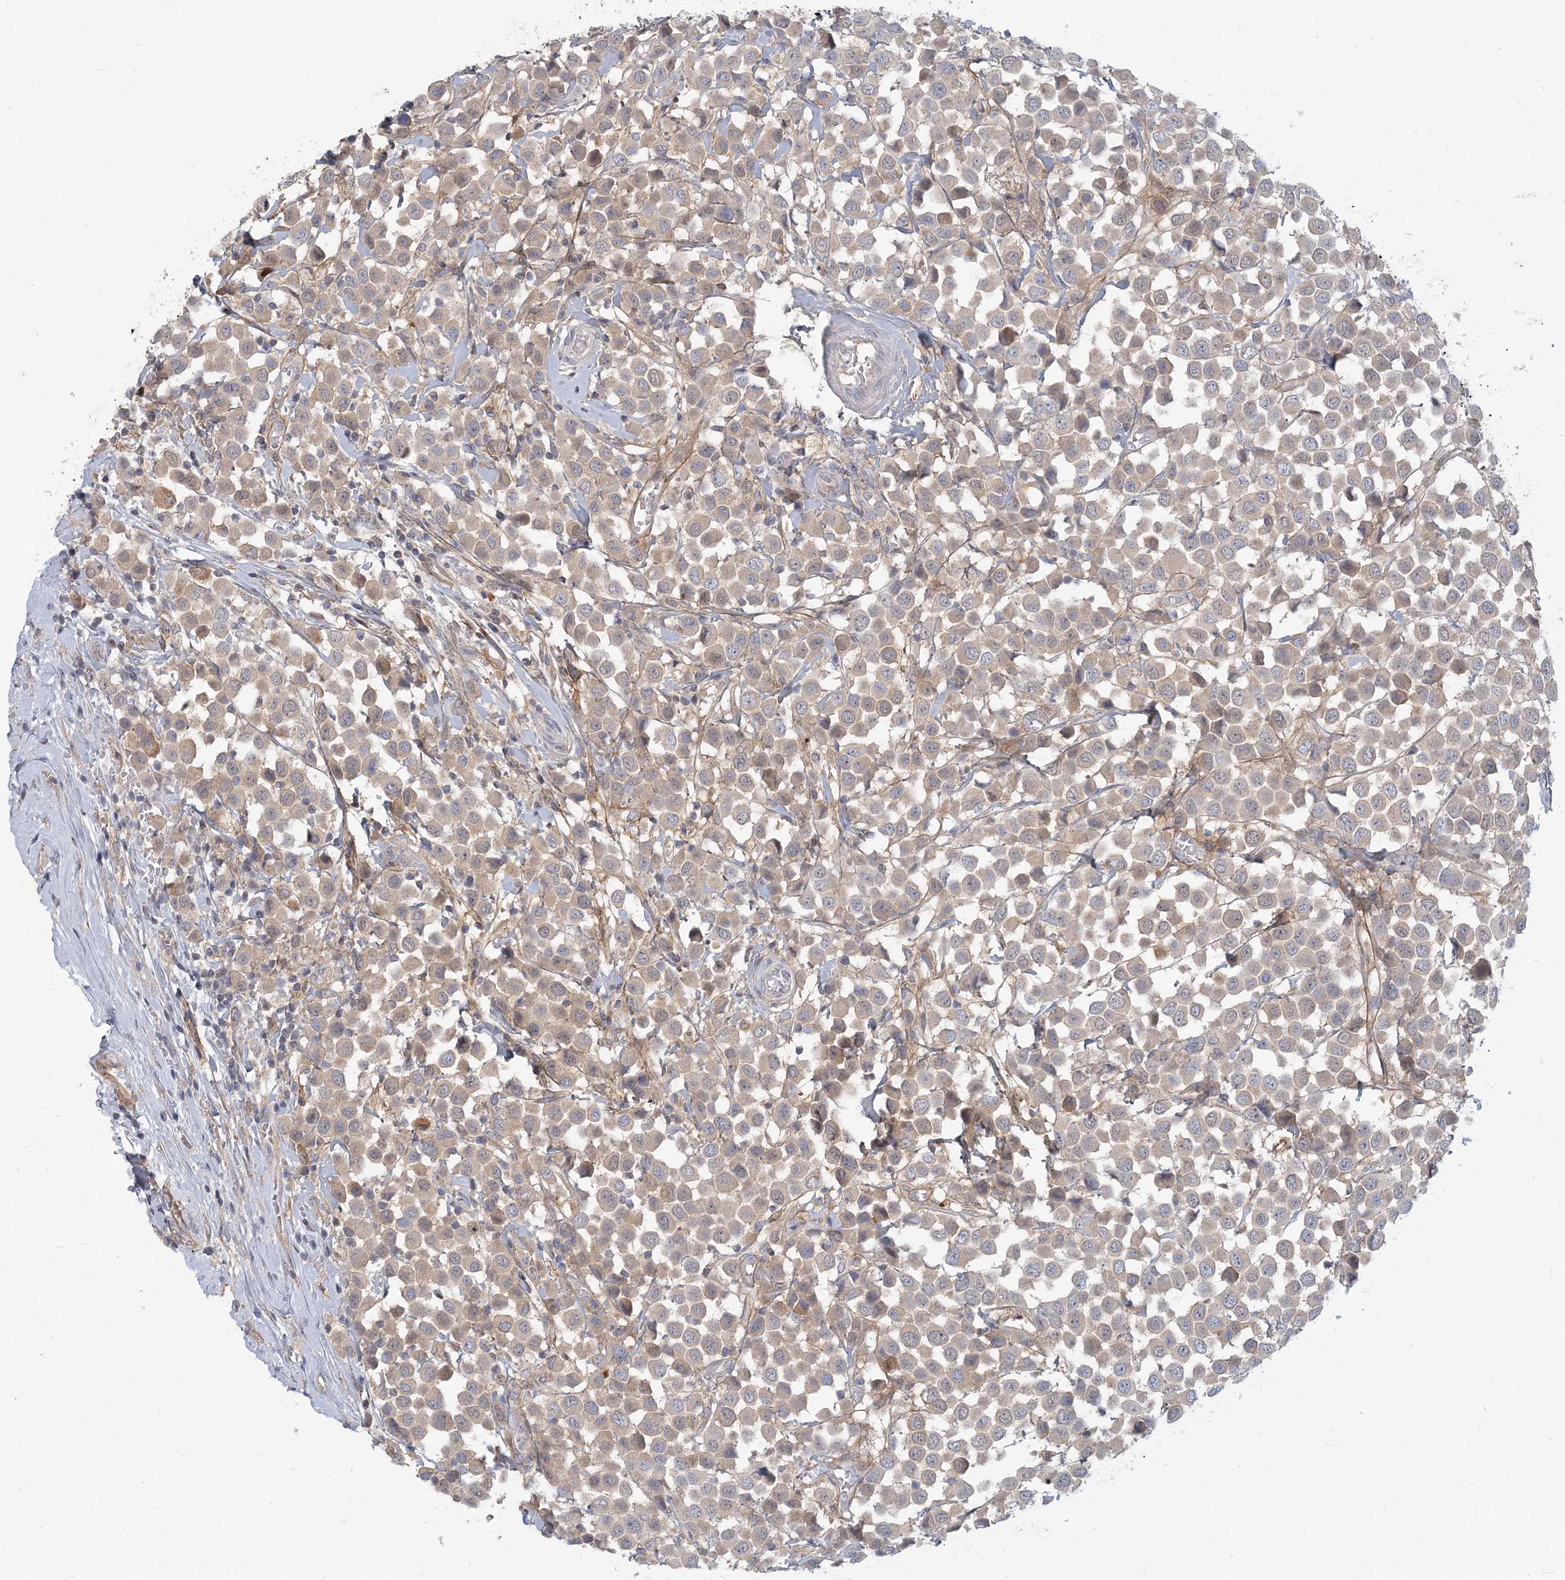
{"staining": {"intensity": "weak", "quantity": "25%-75%", "location": "cytoplasmic/membranous"}, "tissue": "breast cancer", "cell_type": "Tumor cells", "image_type": "cancer", "snomed": [{"axis": "morphology", "description": "Duct carcinoma"}, {"axis": "topography", "description": "Breast"}], "caption": "Protein expression analysis of human invasive ductal carcinoma (breast) reveals weak cytoplasmic/membranous positivity in approximately 25%-75% of tumor cells.", "gene": "GMPPA", "patient": {"sex": "female", "age": 61}}